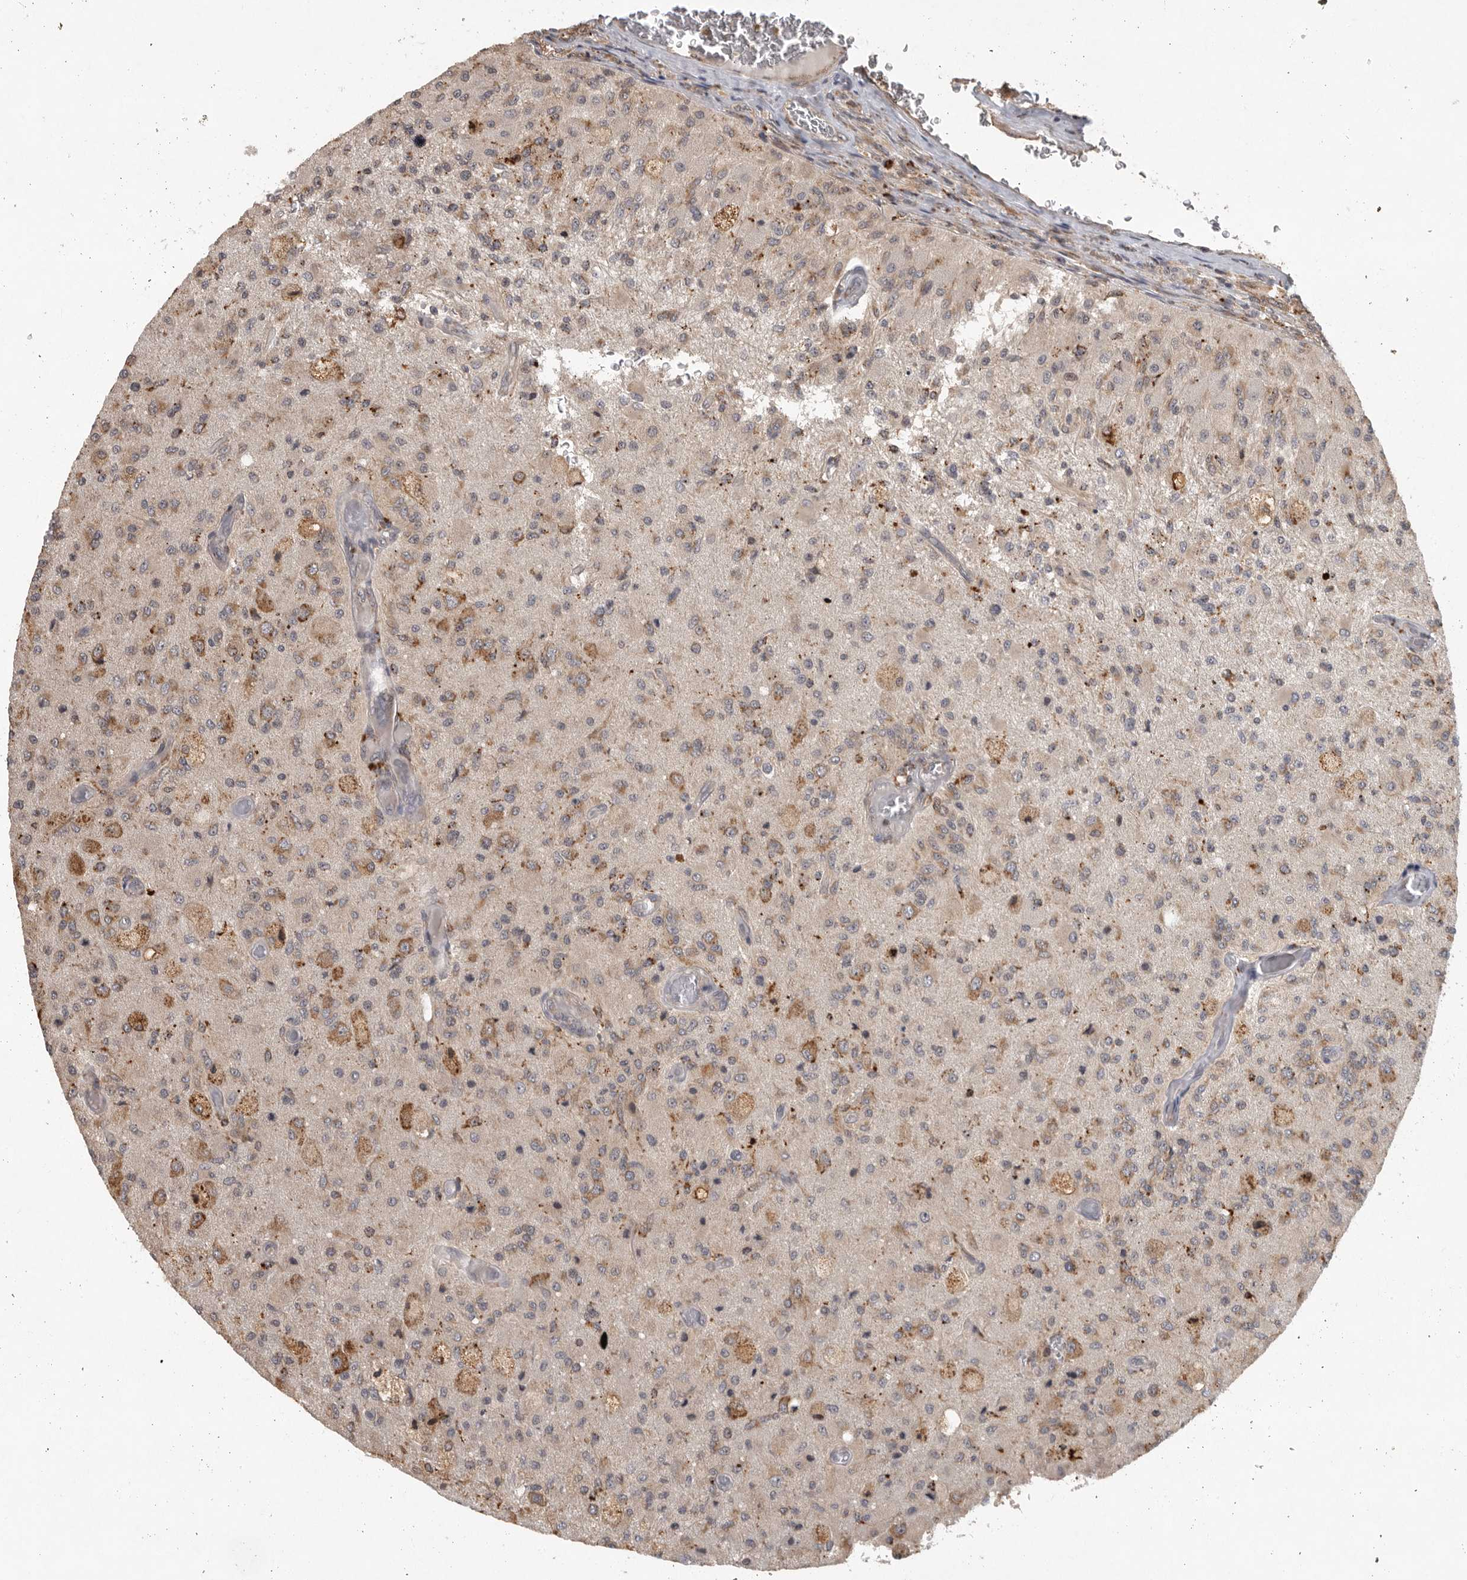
{"staining": {"intensity": "moderate", "quantity": "<25%", "location": "cytoplasmic/membranous"}, "tissue": "glioma", "cell_type": "Tumor cells", "image_type": "cancer", "snomed": [{"axis": "morphology", "description": "Normal tissue, NOS"}, {"axis": "morphology", "description": "Glioma, malignant, High grade"}, {"axis": "topography", "description": "Cerebral cortex"}], "caption": "Immunohistochemical staining of human malignant glioma (high-grade) demonstrates low levels of moderate cytoplasmic/membranous positivity in about <25% of tumor cells.", "gene": "ZNF83", "patient": {"sex": "male", "age": 77}}